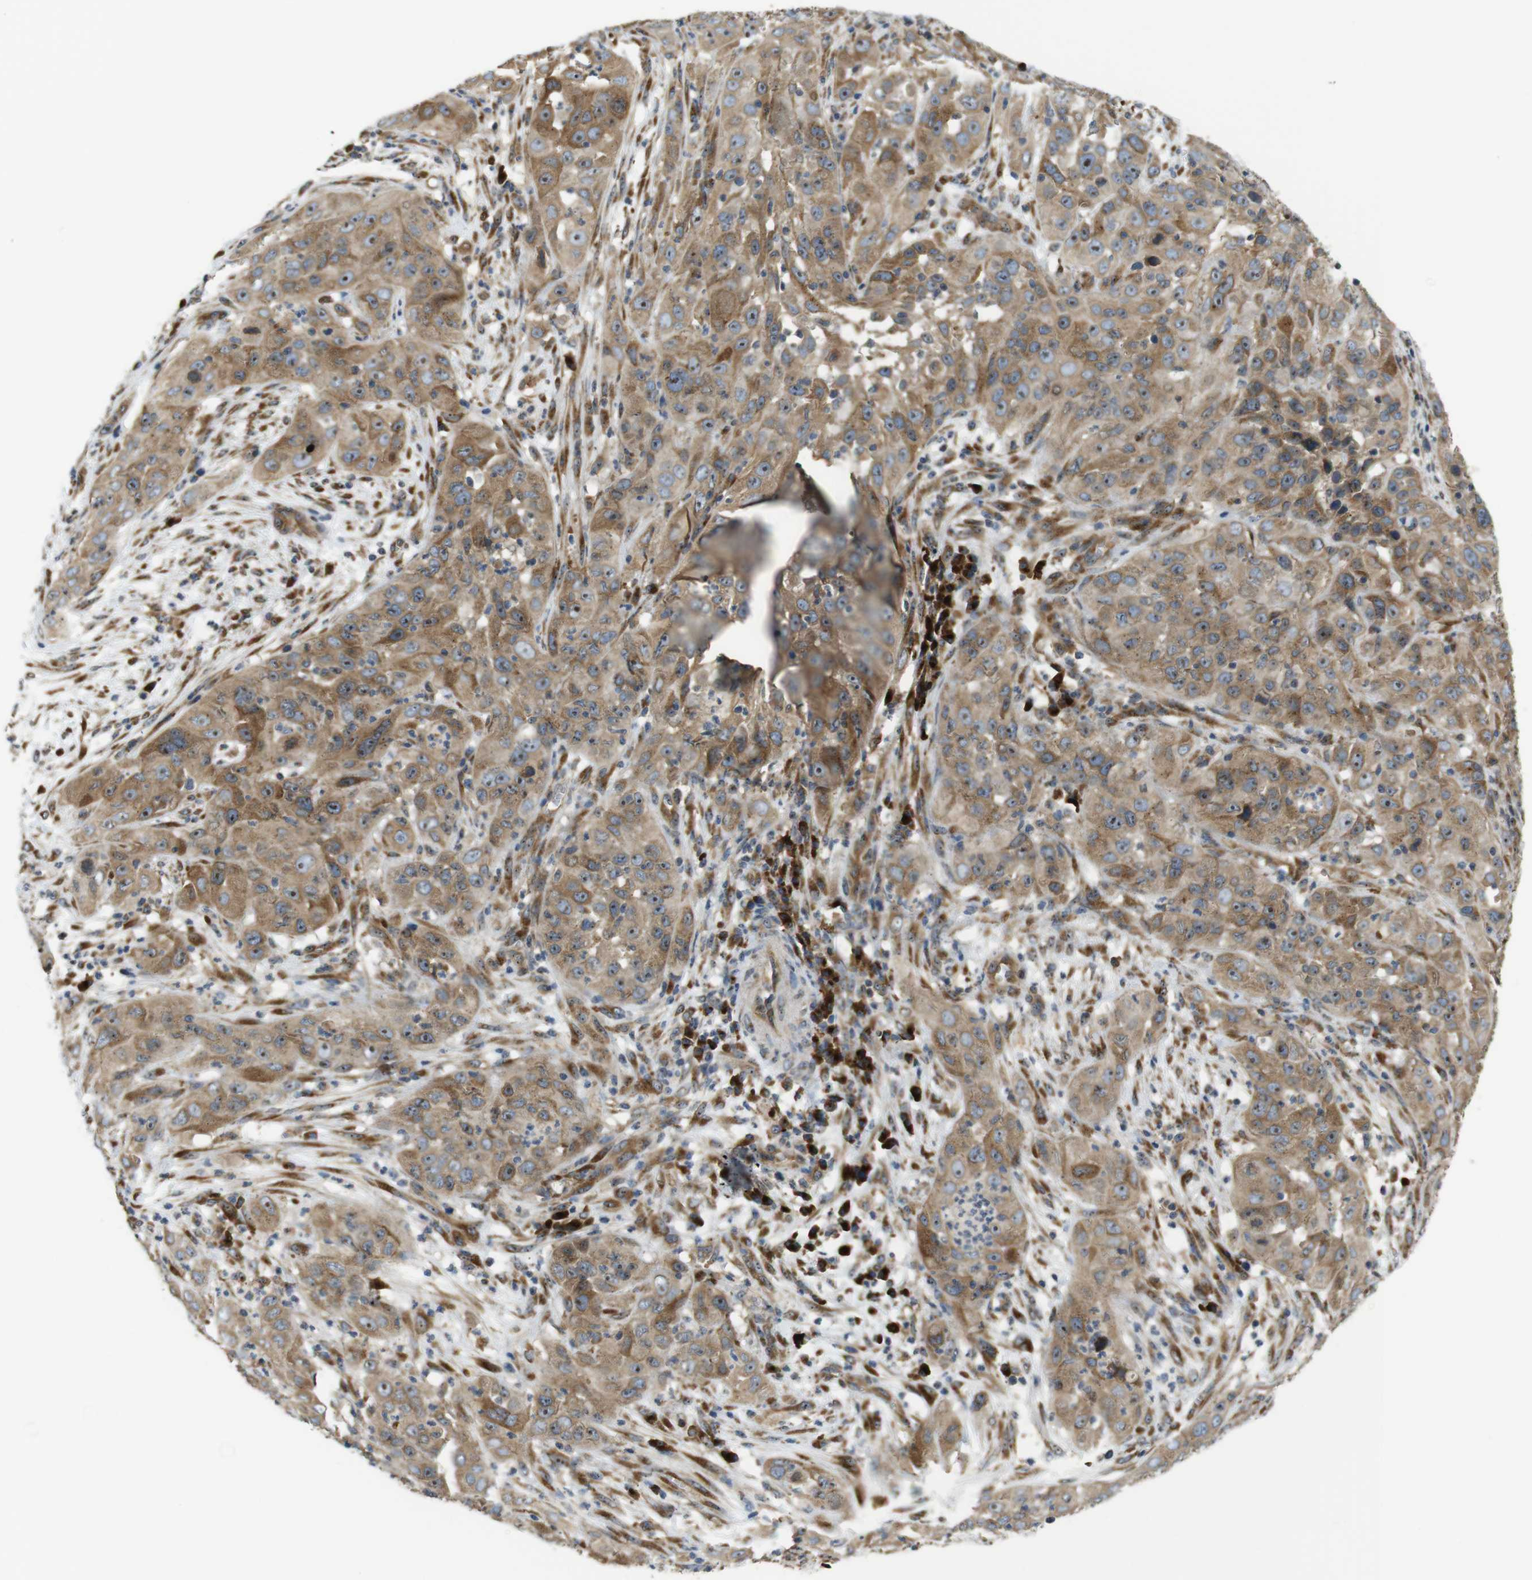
{"staining": {"intensity": "moderate", "quantity": ">75%", "location": "cytoplasmic/membranous,nuclear"}, "tissue": "cervical cancer", "cell_type": "Tumor cells", "image_type": "cancer", "snomed": [{"axis": "morphology", "description": "Squamous cell carcinoma, NOS"}, {"axis": "topography", "description": "Cervix"}], "caption": "Immunohistochemical staining of cervical cancer demonstrates moderate cytoplasmic/membranous and nuclear protein staining in approximately >75% of tumor cells.", "gene": "TMEM143", "patient": {"sex": "female", "age": 32}}